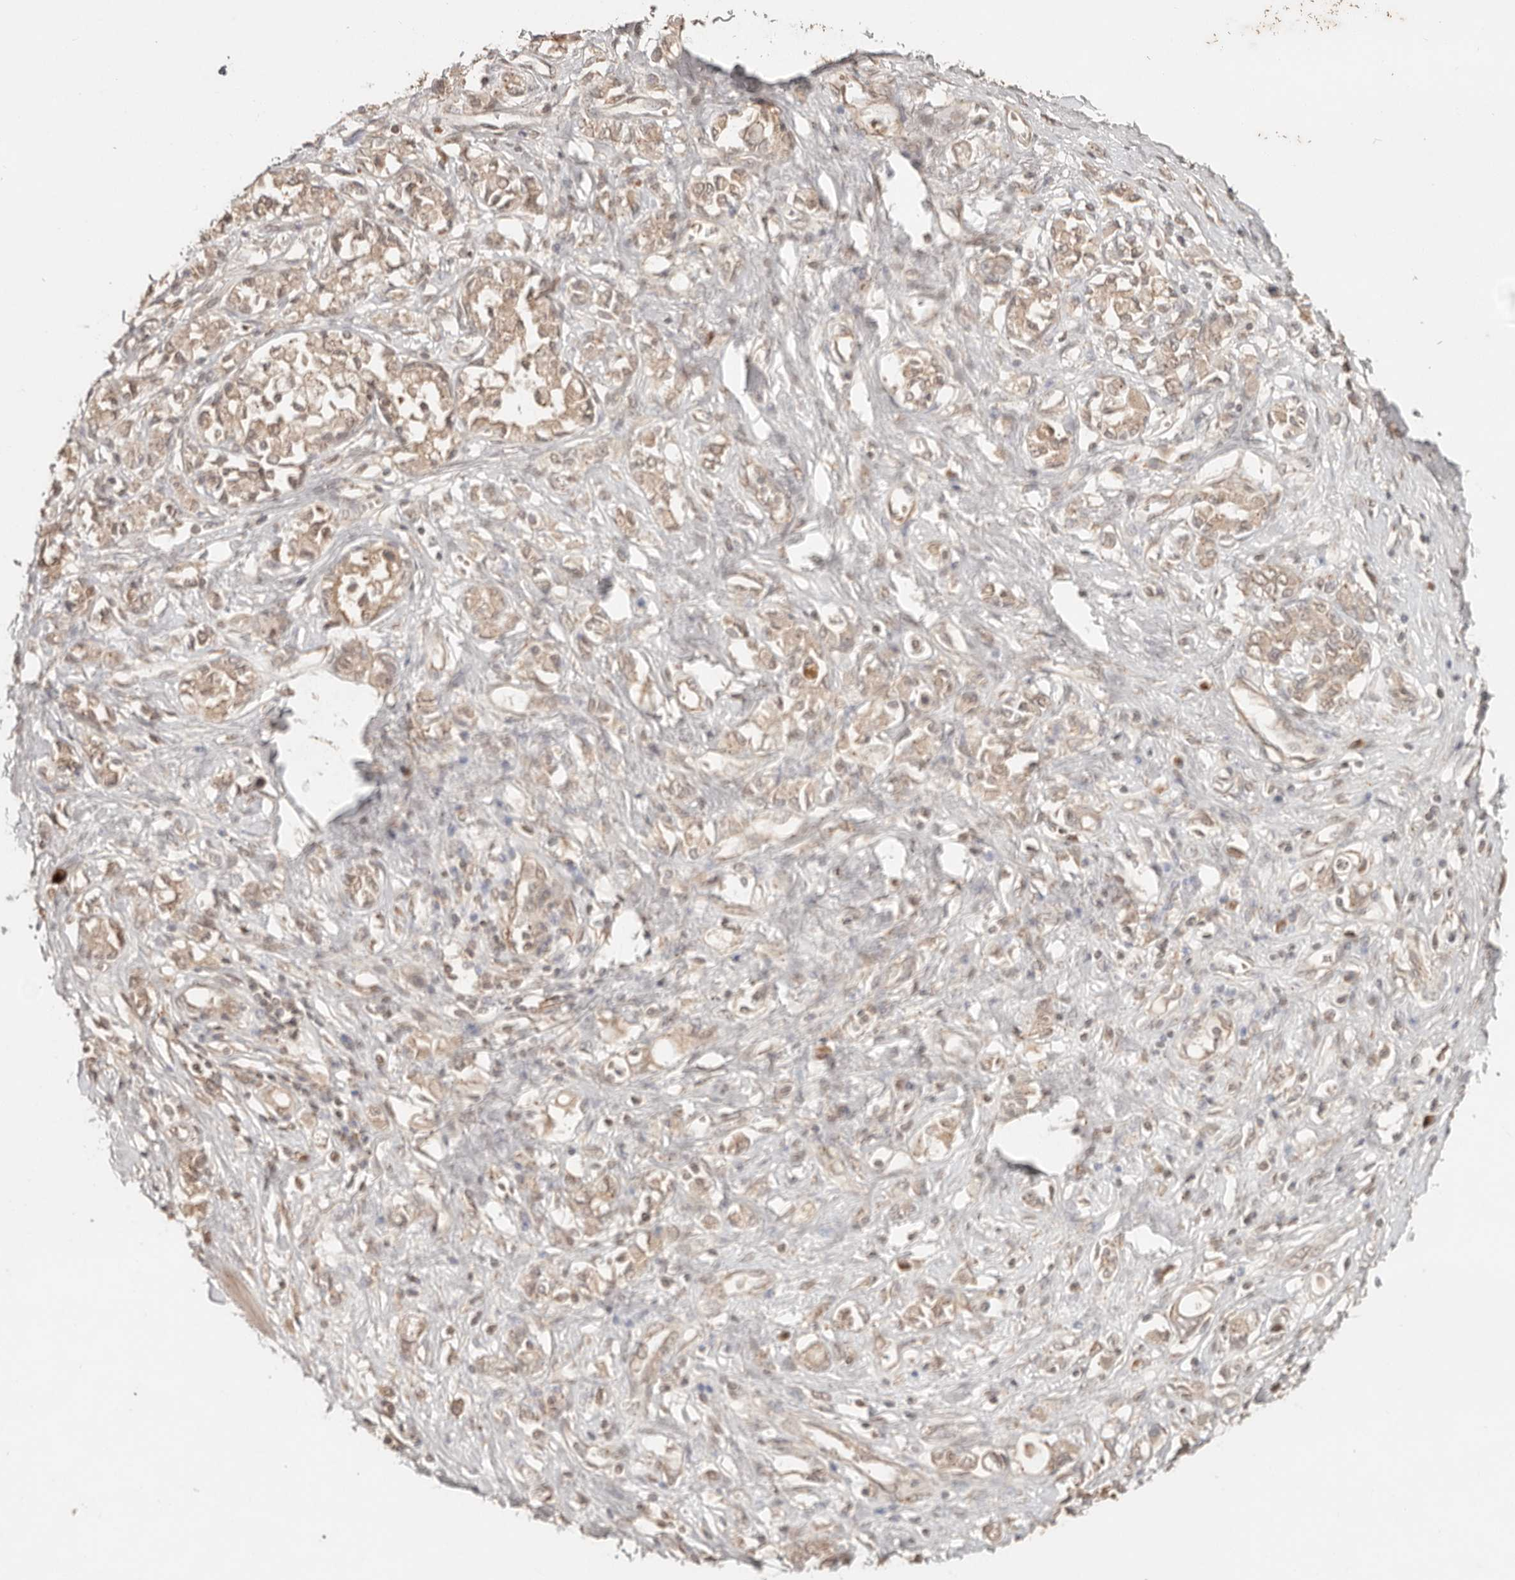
{"staining": {"intensity": "weak", "quantity": ">75%", "location": "cytoplasmic/membranous"}, "tissue": "stomach cancer", "cell_type": "Tumor cells", "image_type": "cancer", "snomed": [{"axis": "morphology", "description": "Adenocarcinoma, NOS"}, {"axis": "topography", "description": "Stomach"}], "caption": "Approximately >75% of tumor cells in stomach cancer (adenocarcinoma) display weak cytoplasmic/membranous protein positivity as visualized by brown immunohistochemical staining.", "gene": "LMO4", "patient": {"sex": "female", "age": 76}}